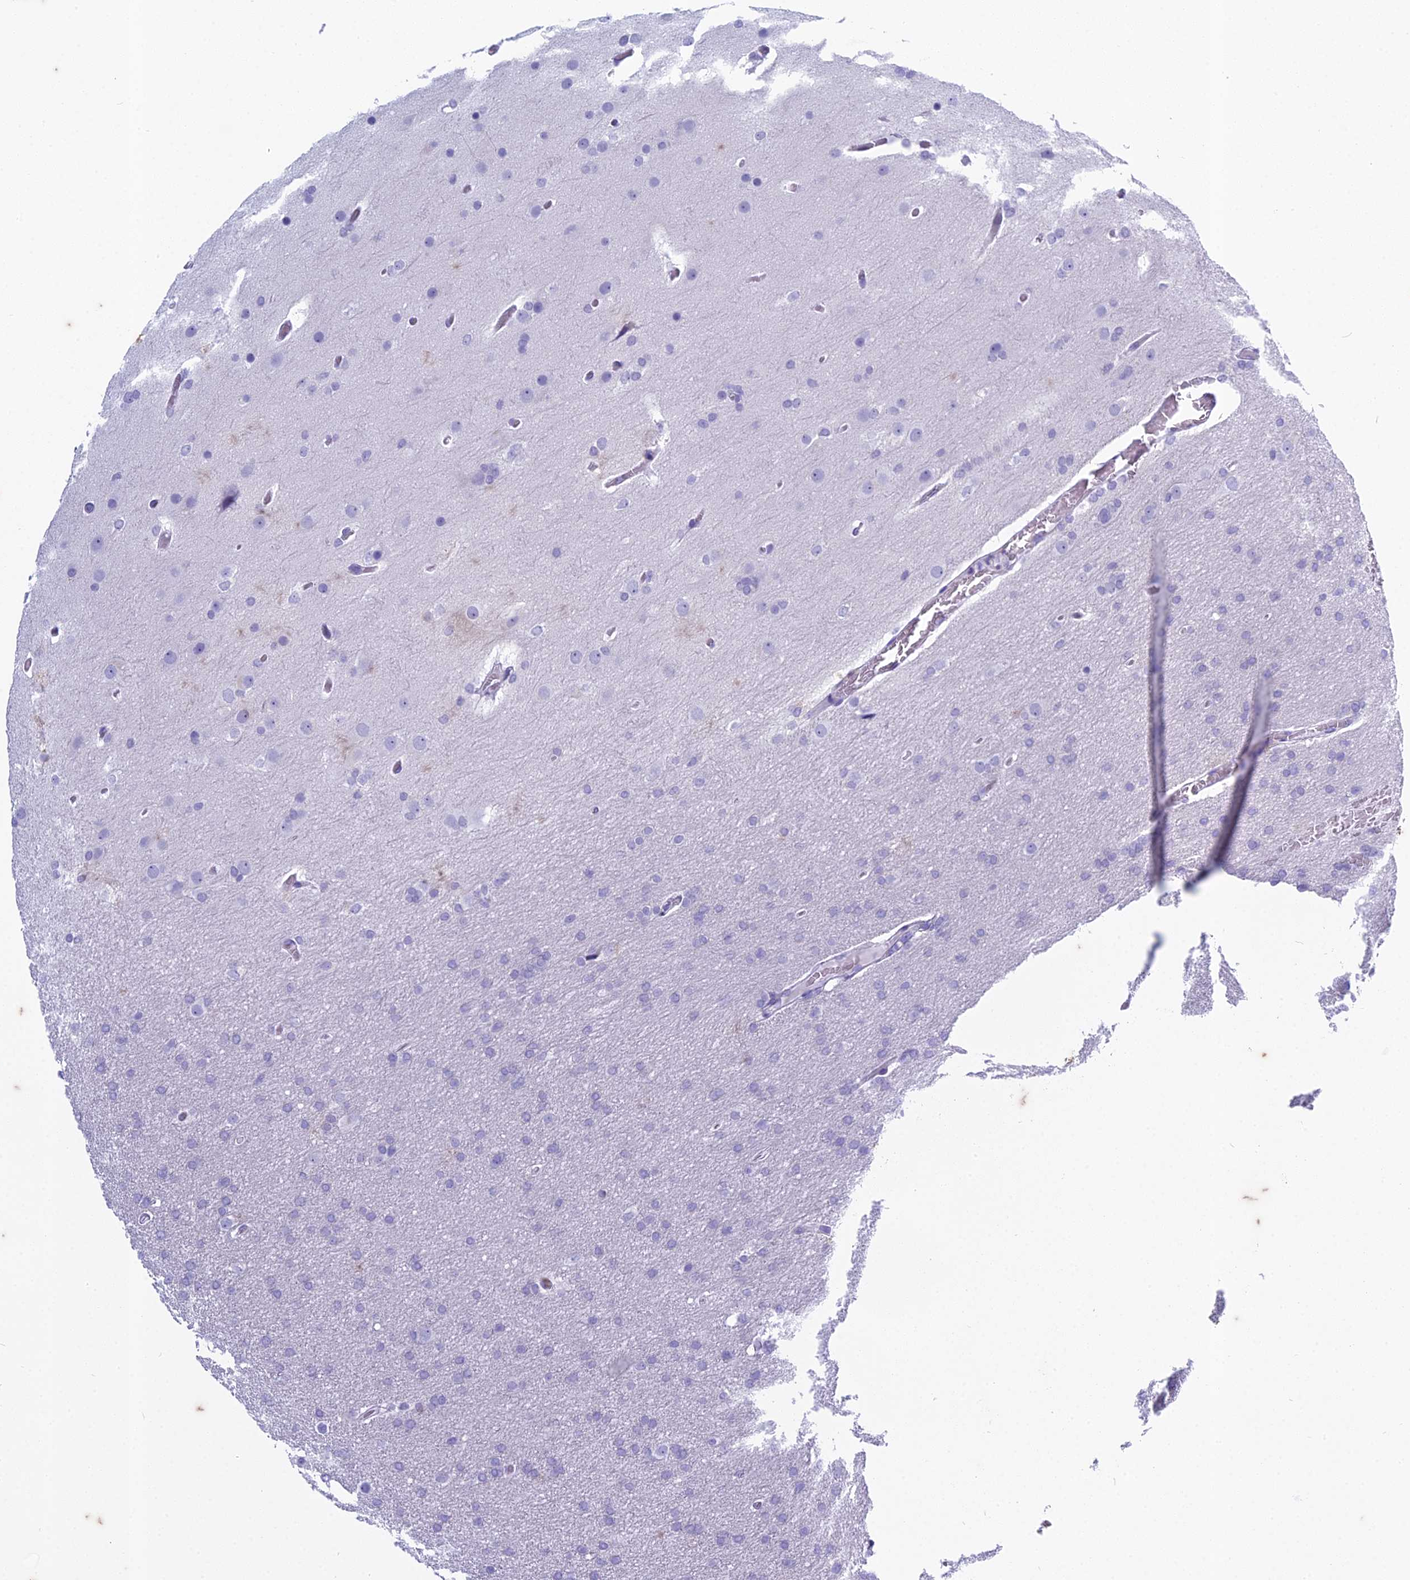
{"staining": {"intensity": "negative", "quantity": "none", "location": "none"}, "tissue": "glioma", "cell_type": "Tumor cells", "image_type": "cancer", "snomed": [{"axis": "morphology", "description": "Glioma, malignant, High grade"}, {"axis": "topography", "description": "Cerebral cortex"}], "caption": "A high-resolution micrograph shows immunohistochemistry staining of malignant high-grade glioma, which demonstrates no significant positivity in tumor cells.", "gene": "HMGB4", "patient": {"sex": "female", "age": 36}}